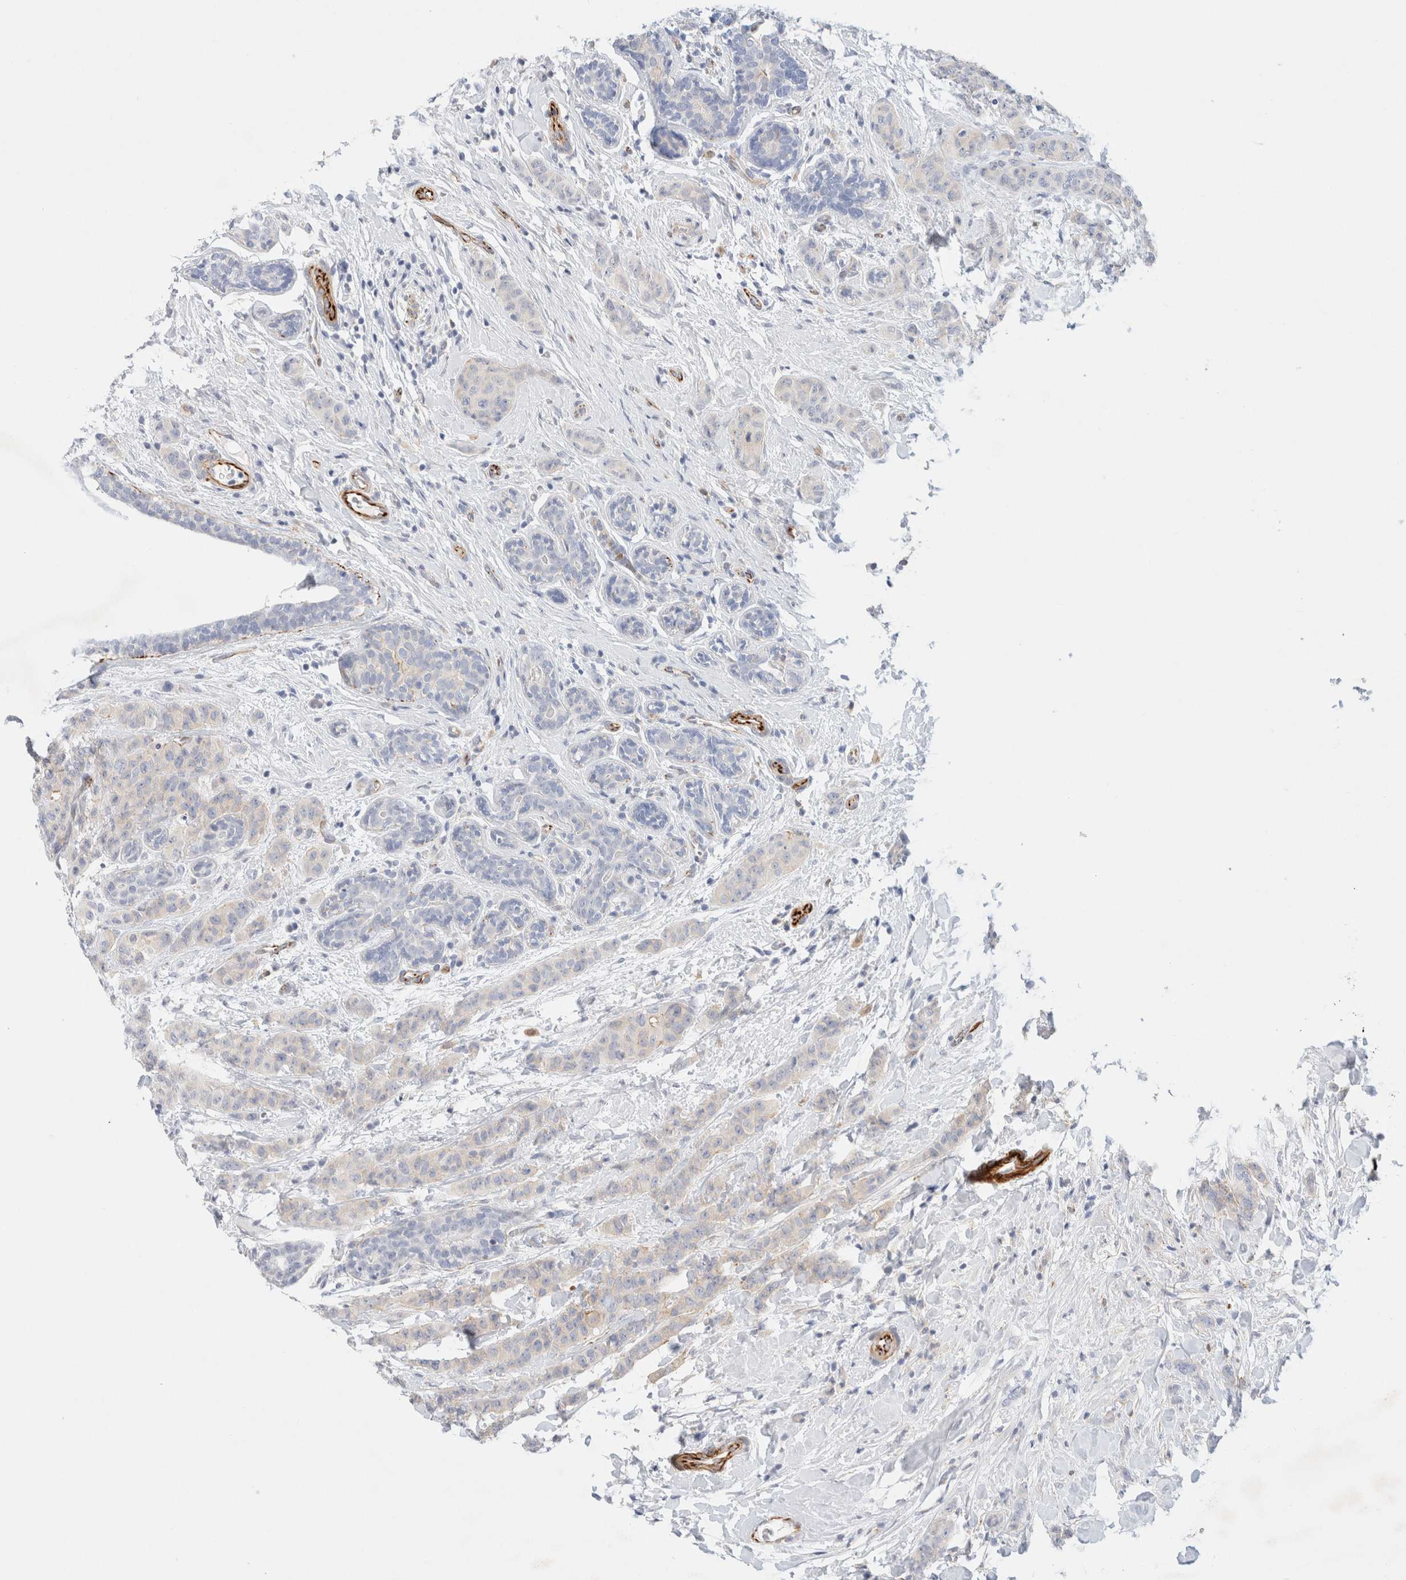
{"staining": {"intensity": "negative", "quantity": "none", "location": "none"}, "tissue": "breast cancer", "cell_type": "Tumor cells", "image_type": "cancer", "snomed": [{"axis": "morphology", "description": "Normal tissue, NOS"}, {"axis": "morphology", "description": "Duct carcinoma"}, {"axis": "topography", "description": "Breast"}], "caption": "Tumor cells are negative for protein expression in human breast cancer (invasive ductal carcinoma).", "gene": "SLC25A48", "patient": {"sex": "female", "age": 40}}